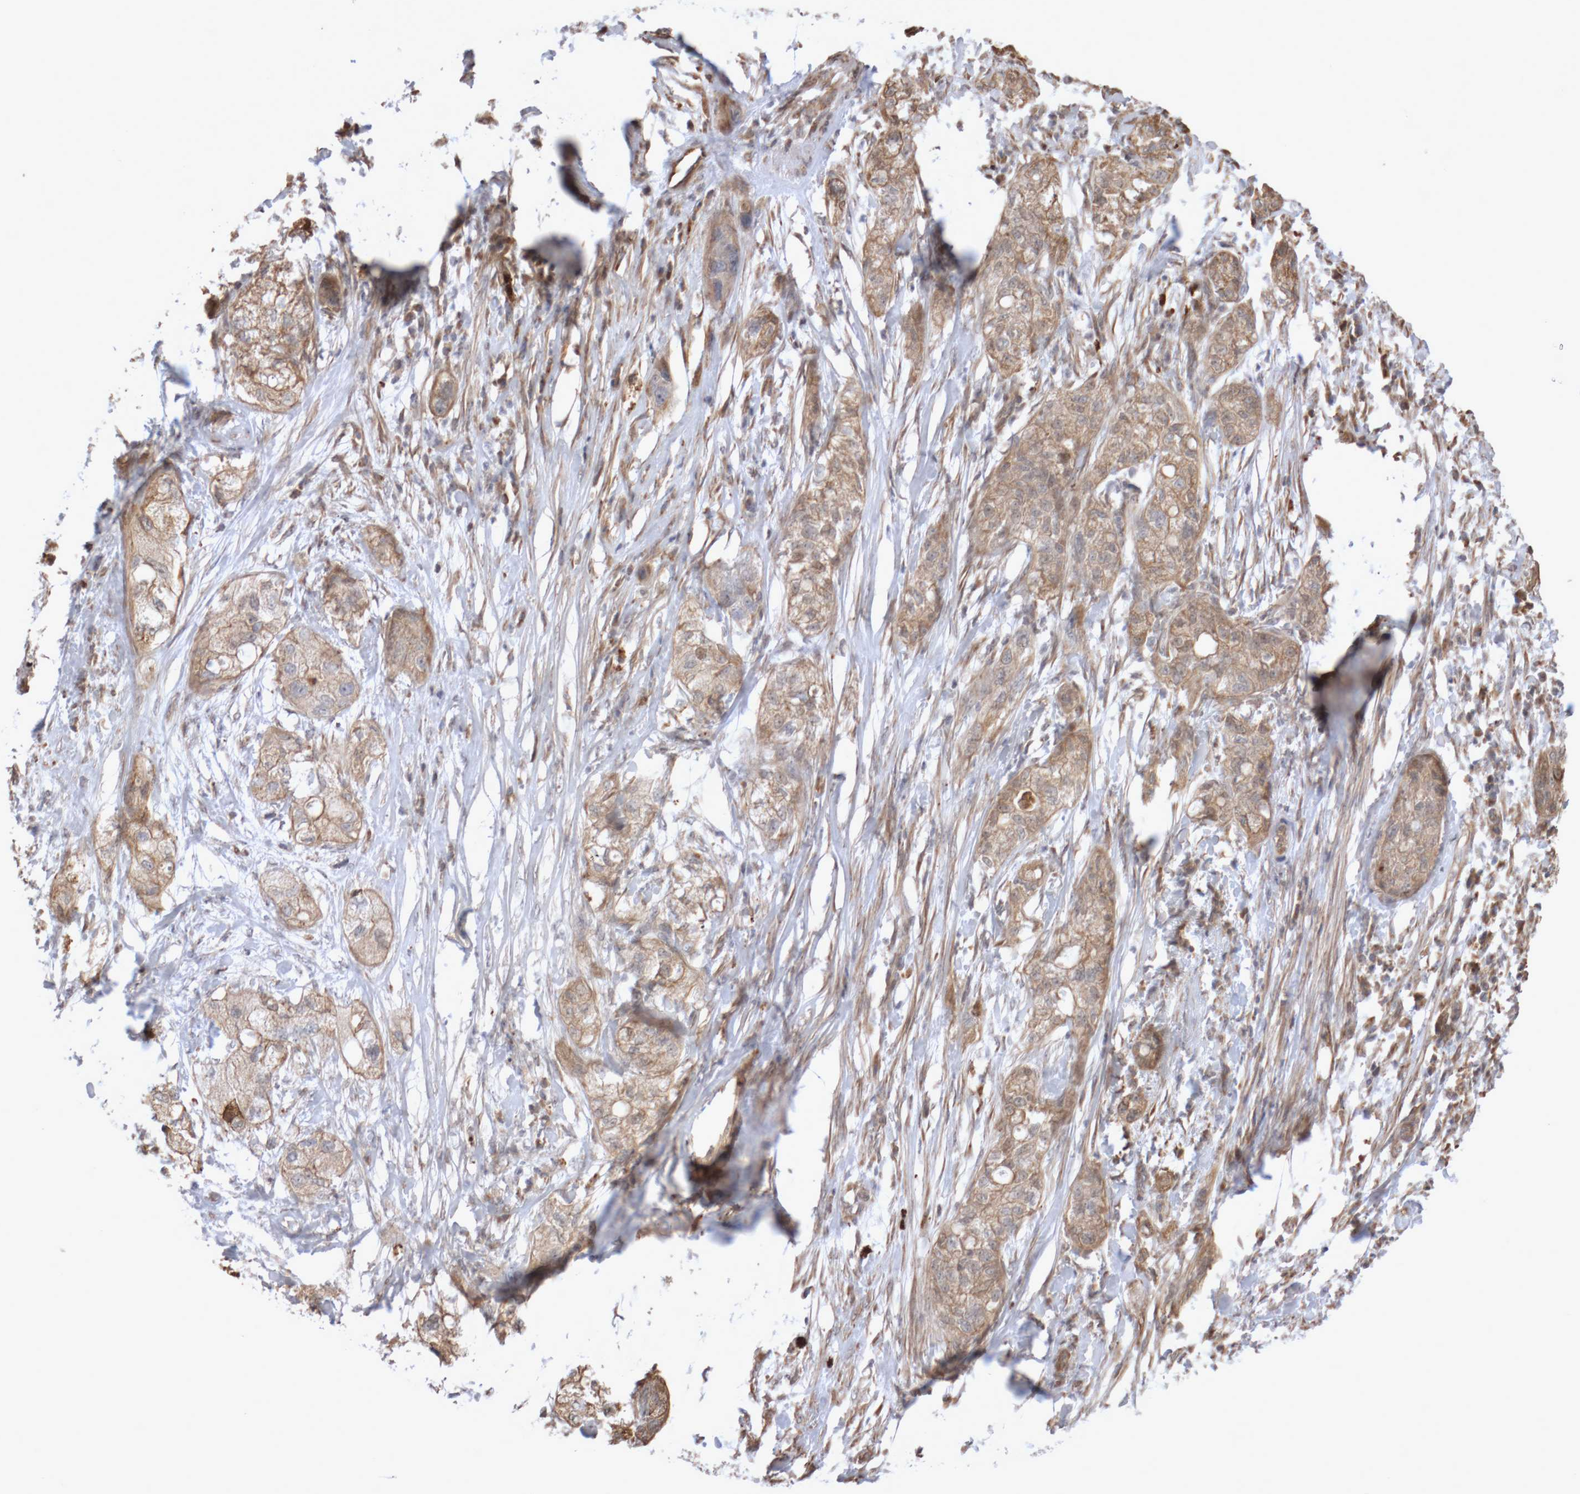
{"staining": {"intensity": "moderate", "quantity": ">75%", "location": "cytoplasmic/membranous"}, "tissue": "pancreatic cancer", "cell_type": "Tumor cells", "image_type": "cancer", "snomed": [{"axis": "morphology", "description": "Adenocarcinoma, NOS"}, {"axis": "topography", "description": "Pancreas"}], "caption": "Protein expression analysis of human pancreatic cancer reveals moderate cytoplasmic/membranous expression in approximately >75% of tumor cells.", "gene": "DPH7", "patient": {"sex": "female", "age": 78}}